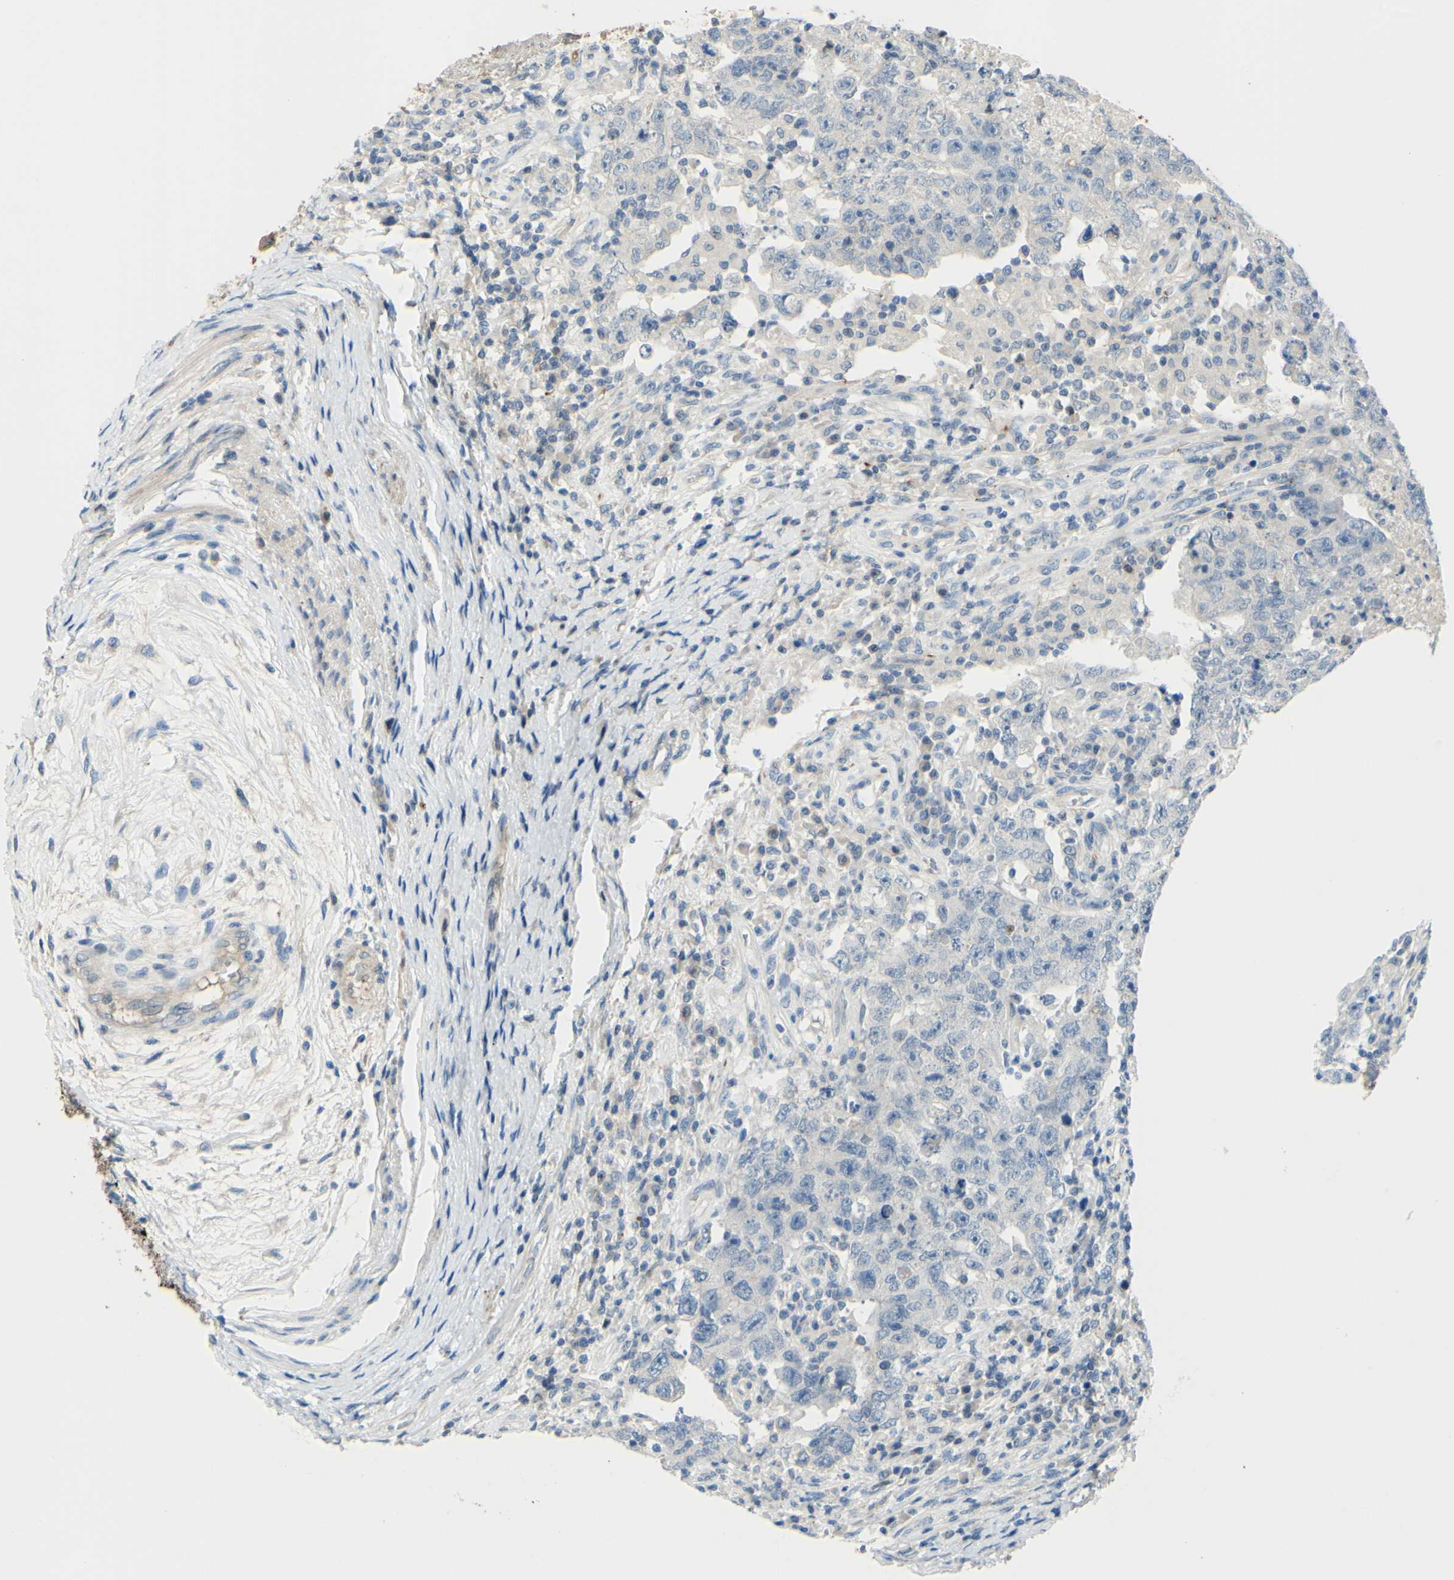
{"staining": {"intensity": "negative", "quantity": "none", "location": "none"}, "tissue": "testis cancer", "cell_type": "Tumor cells", "image_type": "cancer", "snomed": [{"axis": "morphology", "description": "Carcinoma, Embryonal, NOS"}, {"axis": "topography", "description": "Testis"}], "caption": "The immunohistochemistry image has no significant positivity in tumor cells of embryonal carcinoma (testis) tissue.", "gene": "ARHGAP1", "patient": {"sex": "male", "age": 26}}